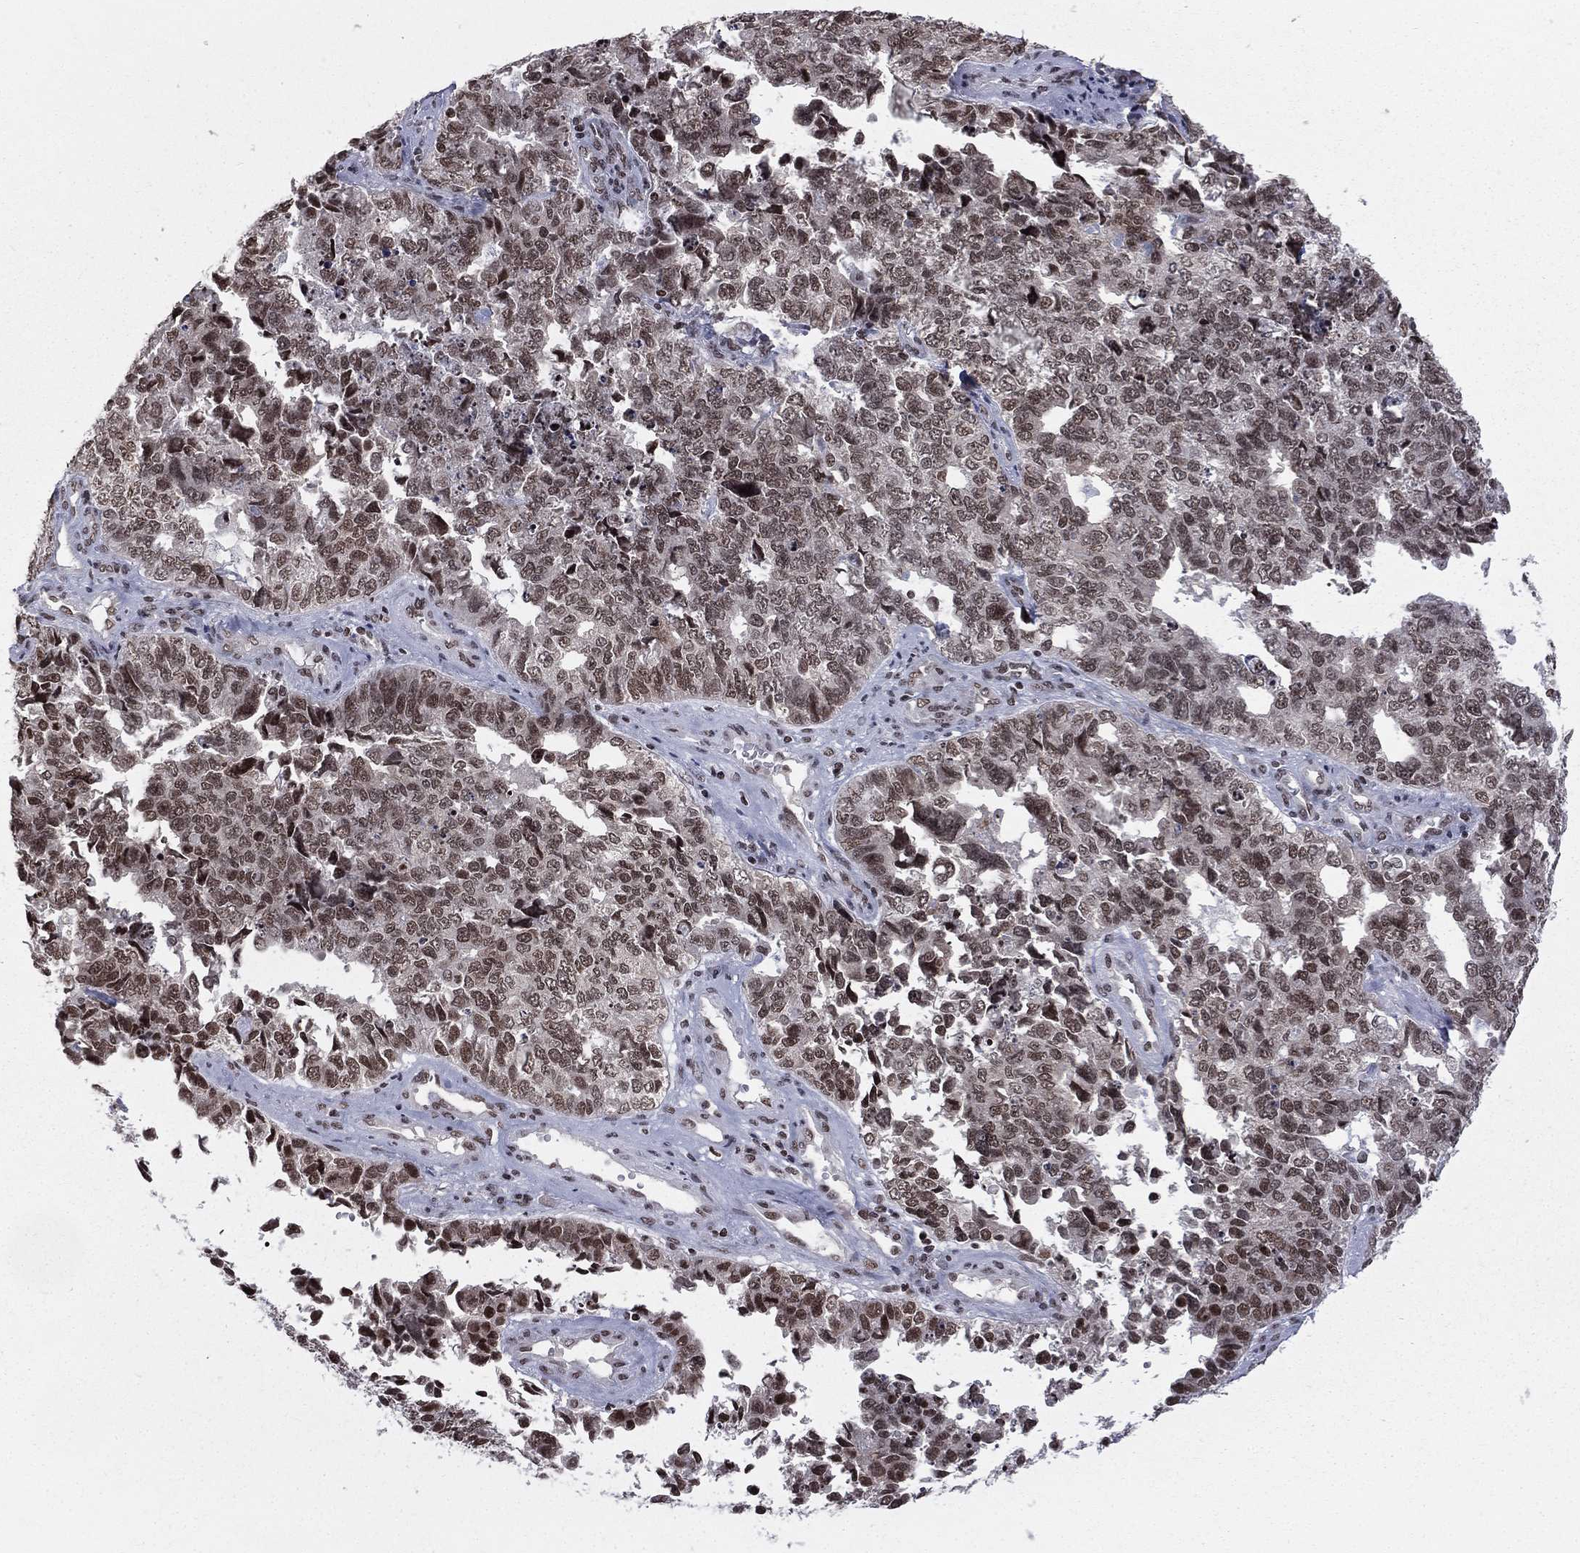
{"staining": {"intensity": "moderate", "quantity": ">75%", "location": "nuclear"}, "tissue": "cervical cancer", "cell_type": "Tumor cells", "image_type": "cancer", "snomed": [{"axis": "morphology", "description": "Squamous cell carcinoma, NOS"}, {"axis": "topography", "description": "Cervix"}], "caption": "Approximately >75% of tumor cells in squamous cell carcinoma (cervical) reveal moderate nuclear protein expression as visualized by brown immunohistochemical staining.", "gene": "RFX7", "patient": {"sex": "female", "age": 63}}